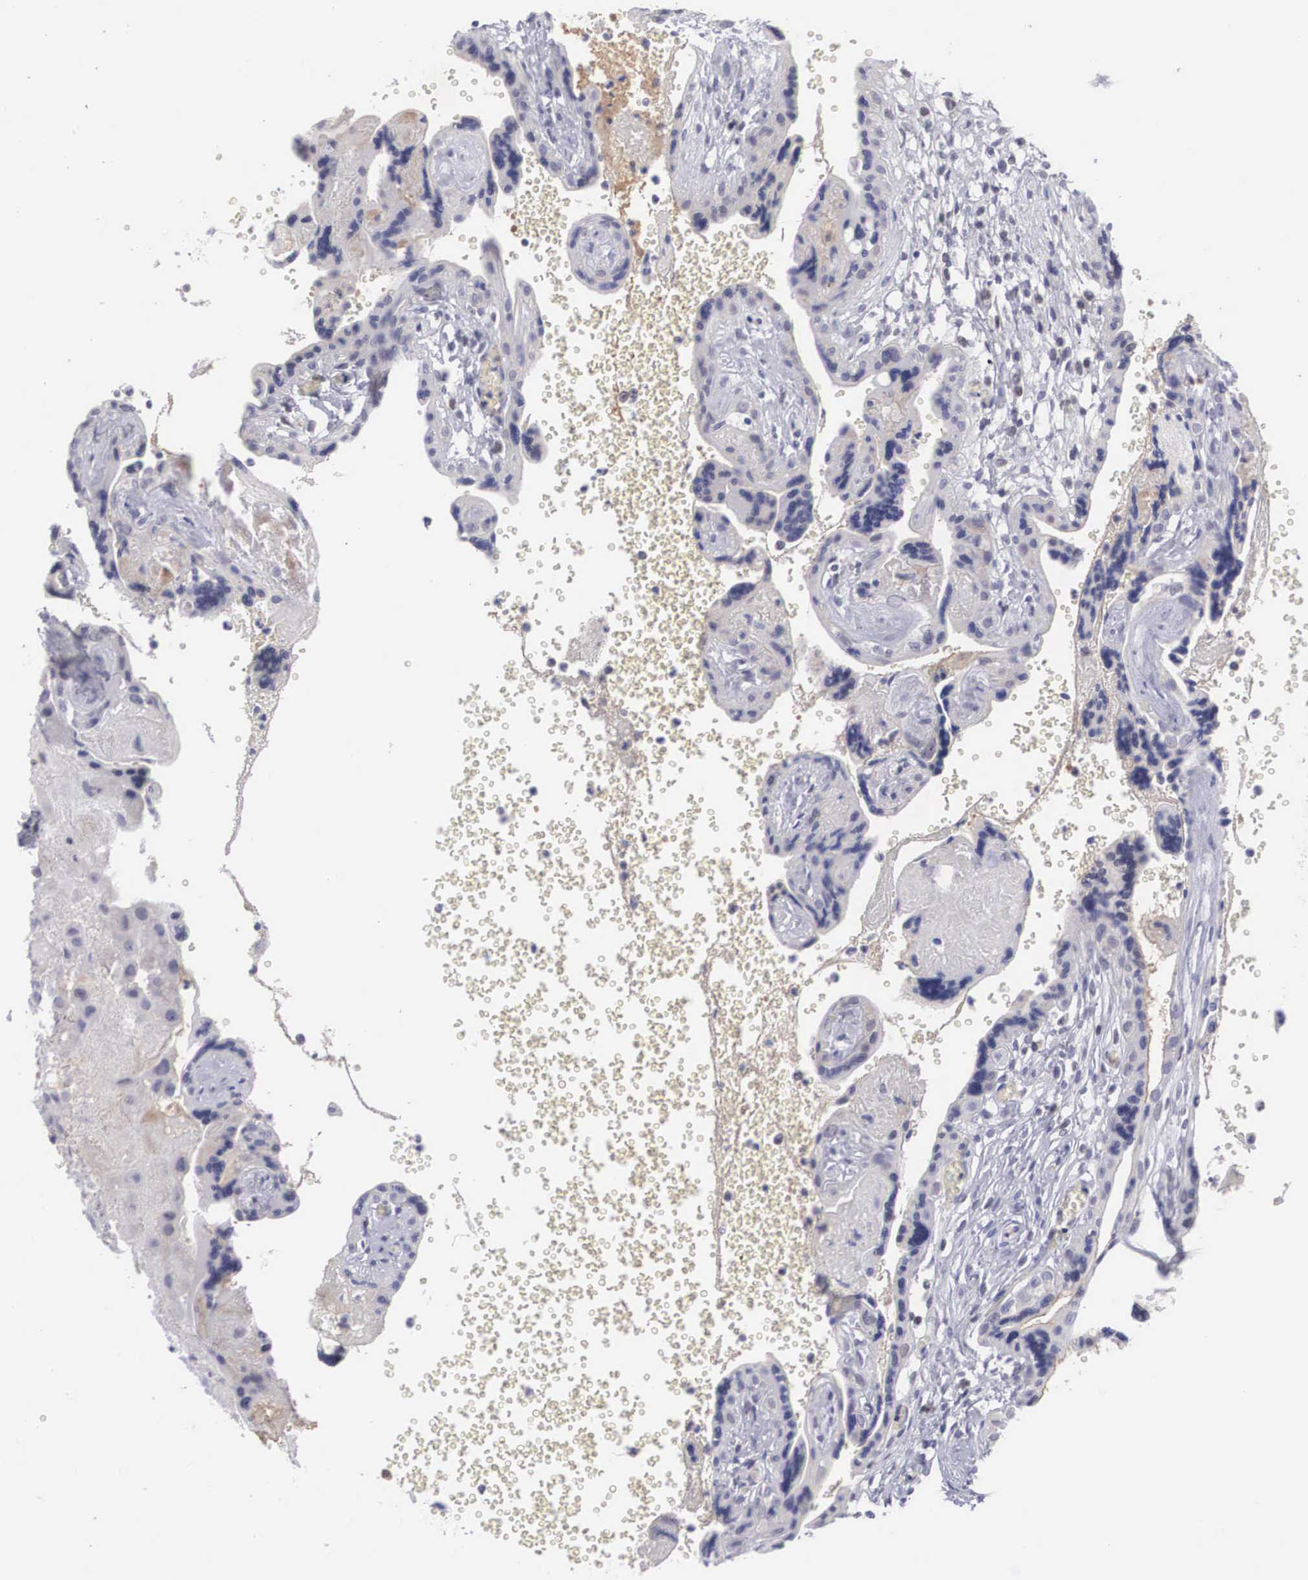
{"staining": {"intensity": "negative", "quantity": "none", "location": "none"}, "tissue": "placenta", "cell_type": "Decidual cells", "image_type": "normal", "snomed": [{"axis": "morphology", "description": "Normal tissue, NOS"}, {"axis": "topography", "description": "Placenta"}], "caption": "Immunohistochemistry of unremarkable placenta displays no staining in decidual cells. (Brightfield microscopy of DAB (3,3'-diaminobenzidine) immunohistochemistry (IHC) at high magnification).", "gene": "RBPJ", "patient": {"sex": "female", "age": 24}}